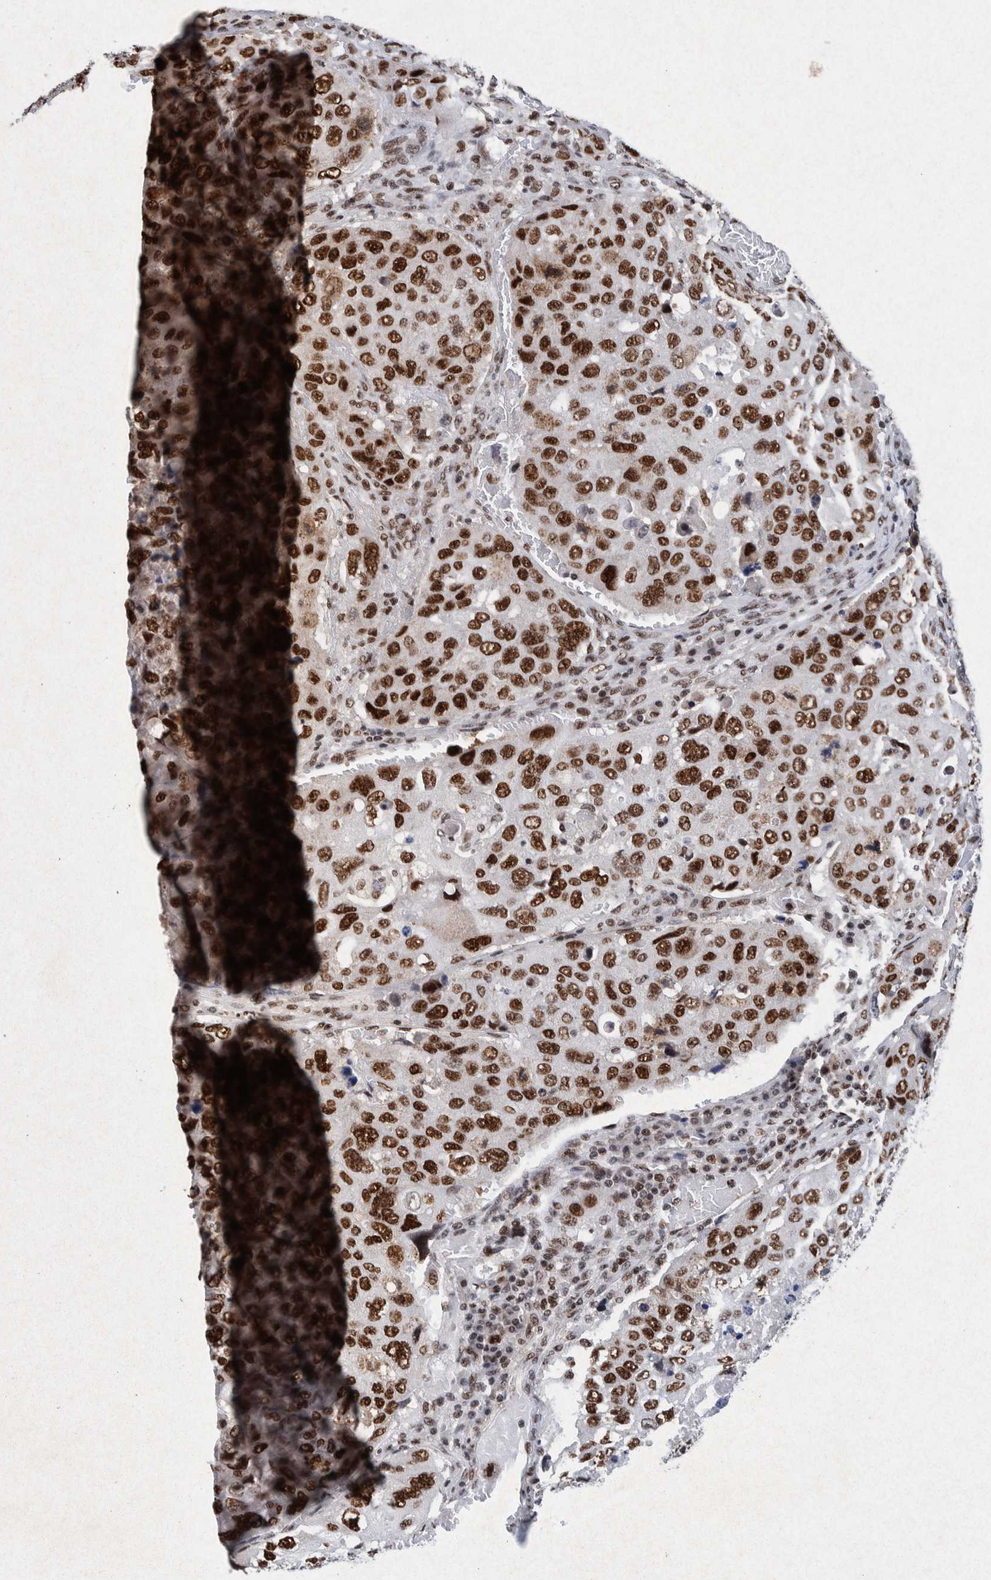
{"staining": {"intensity": "strong", "quantity": ">75%", "location": "nuclear"}, "tissue": "urothelial cancer", "cell_type": "Tumor cells", "image_type": "cancer", "snomed": [{"axis": "morphology", "description": "Urothelial carcinoma, High grade"}, {"axis": "topography", "description": "Lymph node"}, {"axis": "topography", "description": "Urinary bladder"}], "caption": "Immunohistochemistry (IHC) photomicrograph of neoplastic tissue: human urothelial carcinoma (high-grade) stained using immunohistochemistry displays high levels of strong protein expression localized specifically in the nuclear of tumor cells, appearing as a nuclear brown color.", "gene": "TAF10", "patient": {"sex": "male", "age": 51}}